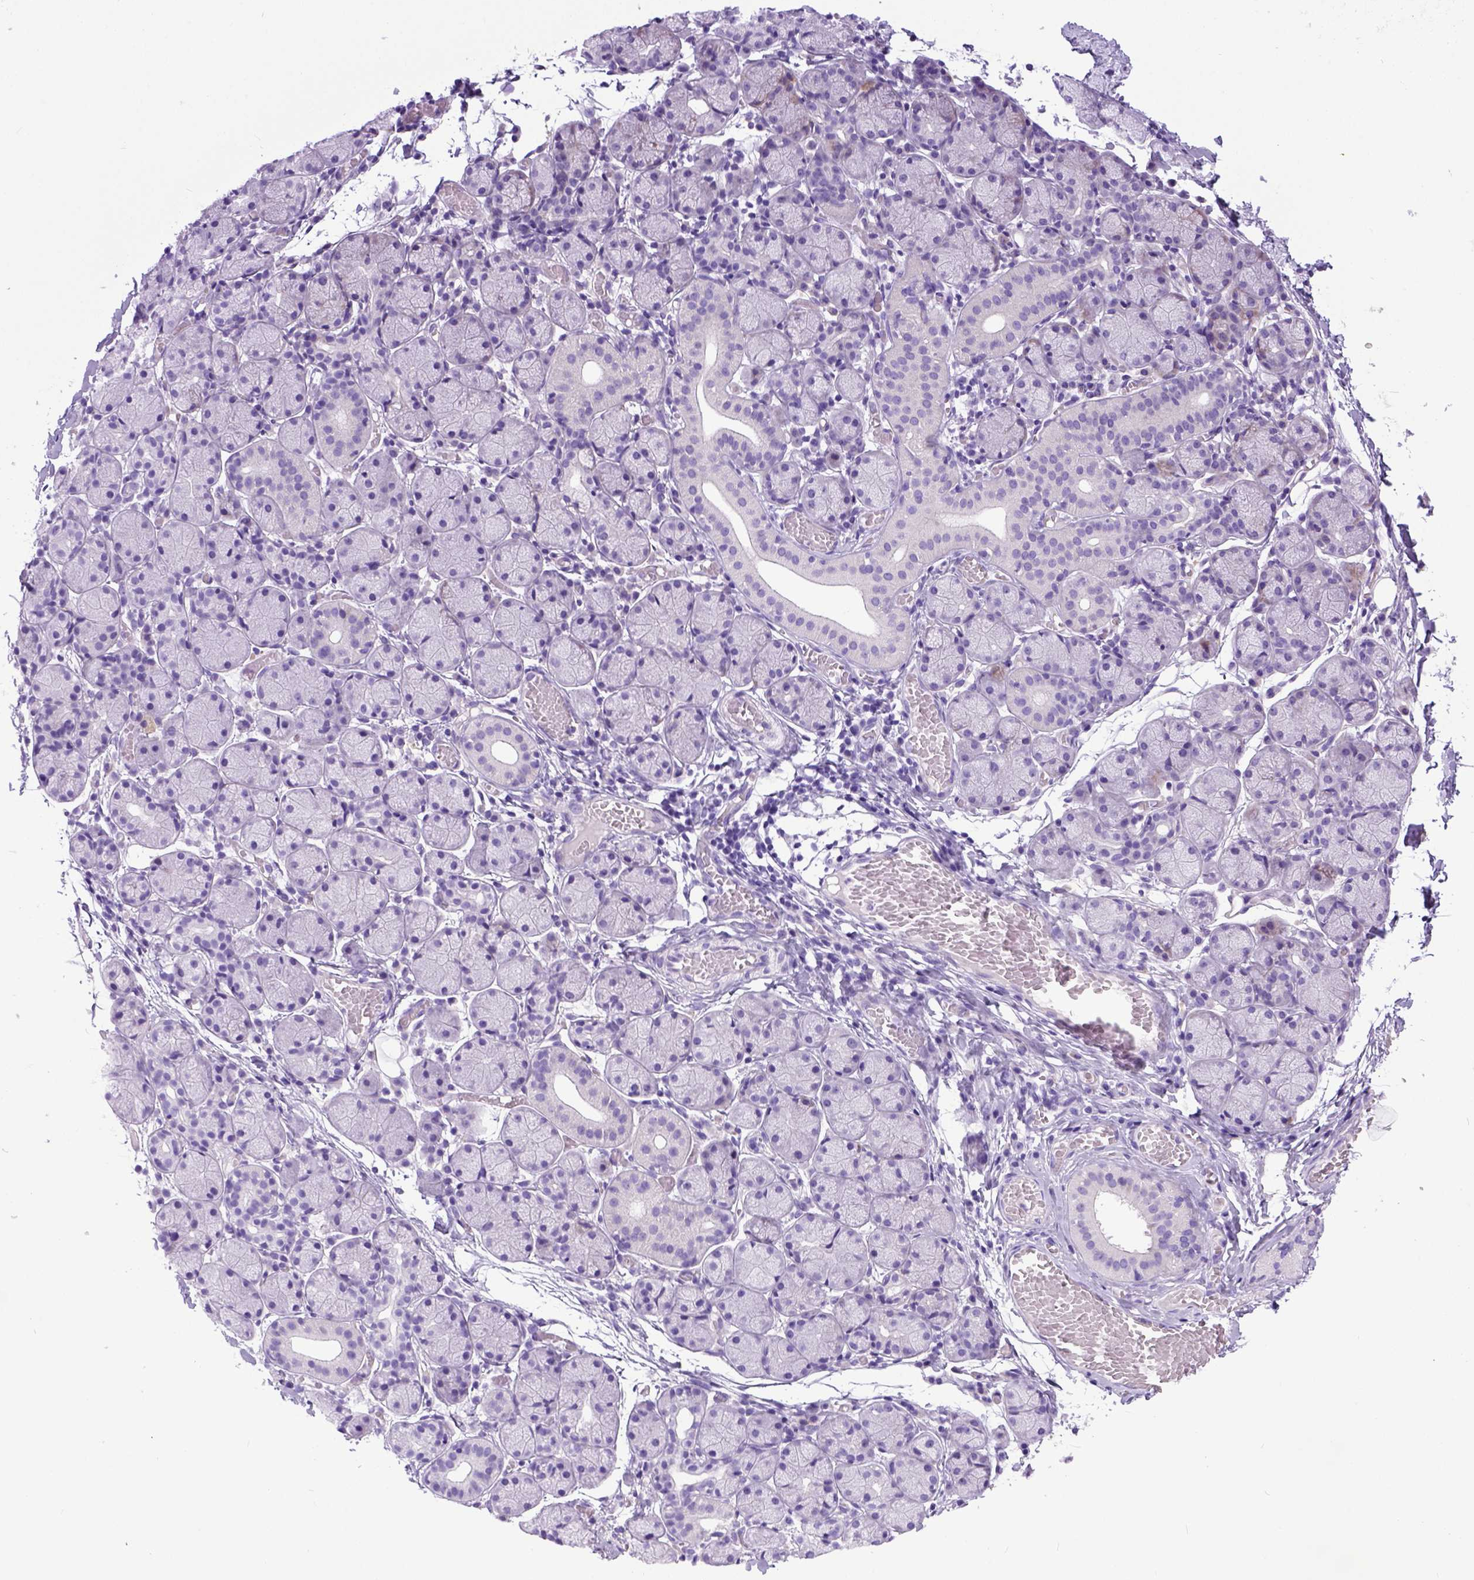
{"staining": {"intensity": "negative", "quantity": "none", "location": "none"}, "tissue": "salivary gland", "cell_type": "Glandular cells", "image_type": "normal", "snomed": [{"axis": "morphology", "description": "Normal tissue, NOS"}, {"axis": "topography", "description": "Salivary gland"}], "caption": "Immunohistochemistry (IHC) image of benign human salivary gland stained for a protein (brown), which shows no staining in glandular cells.", "gene": "IGF2", "patient": {"sex": "female", "age": 24}}